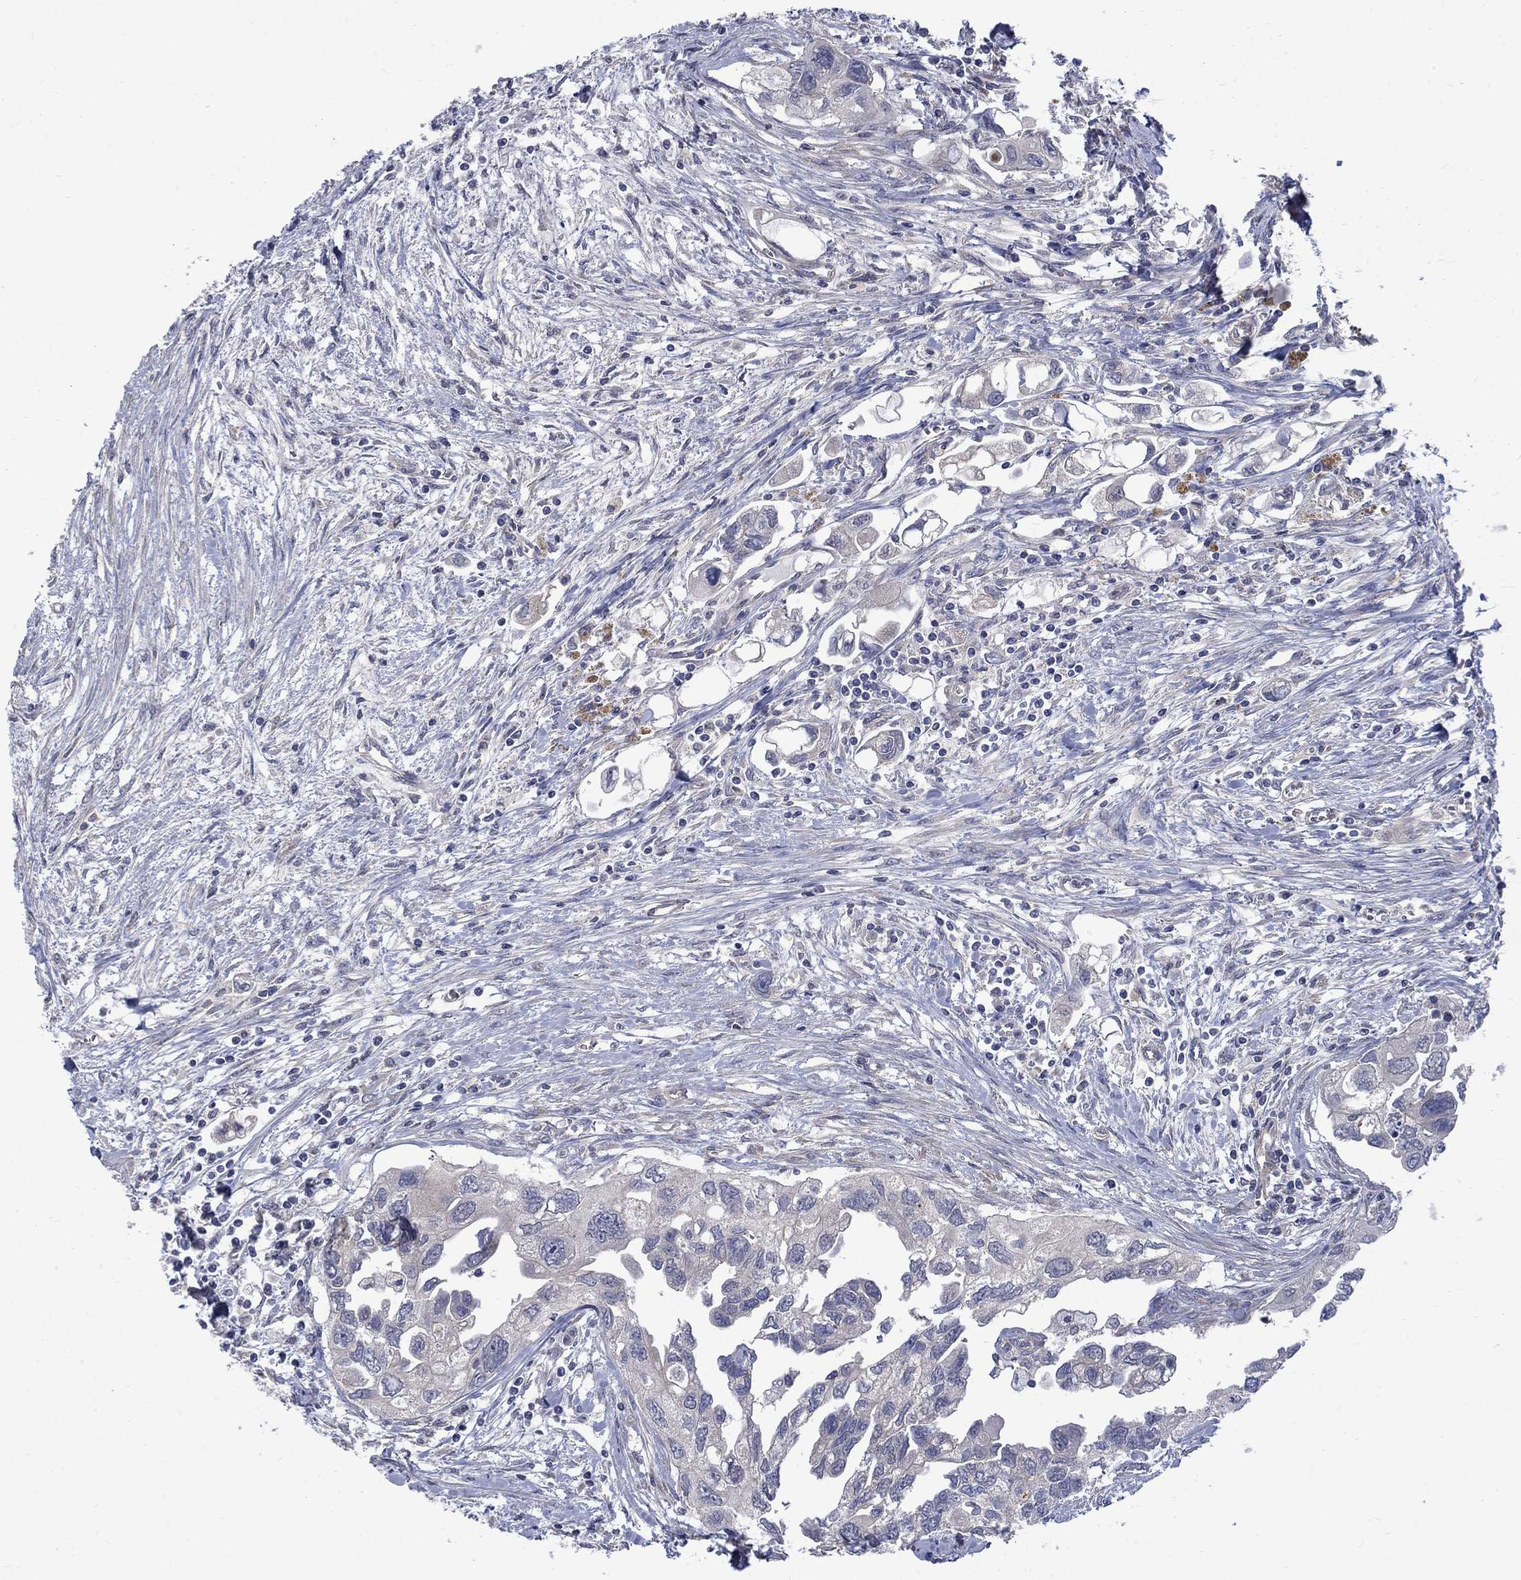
{"staining": {"intensity": "negative", "quantity": "none", "location": "none"}, "tissue": "urothelial cancer", "cell_type": "Tumor cells", "image_type": "cancer", "snomed": [{"axis": "morphology", "description": "Urothelial carcinoma, High grade"}, {"axis": "topography", "description": "Urinary bladder"}], "caption": "This is an IHC micrograph of high-grade urothelial carcinoma. There is no expression in tumor cells.", "gene": "HSPA12A", "patient": {"sex": "male", "age": 59}}